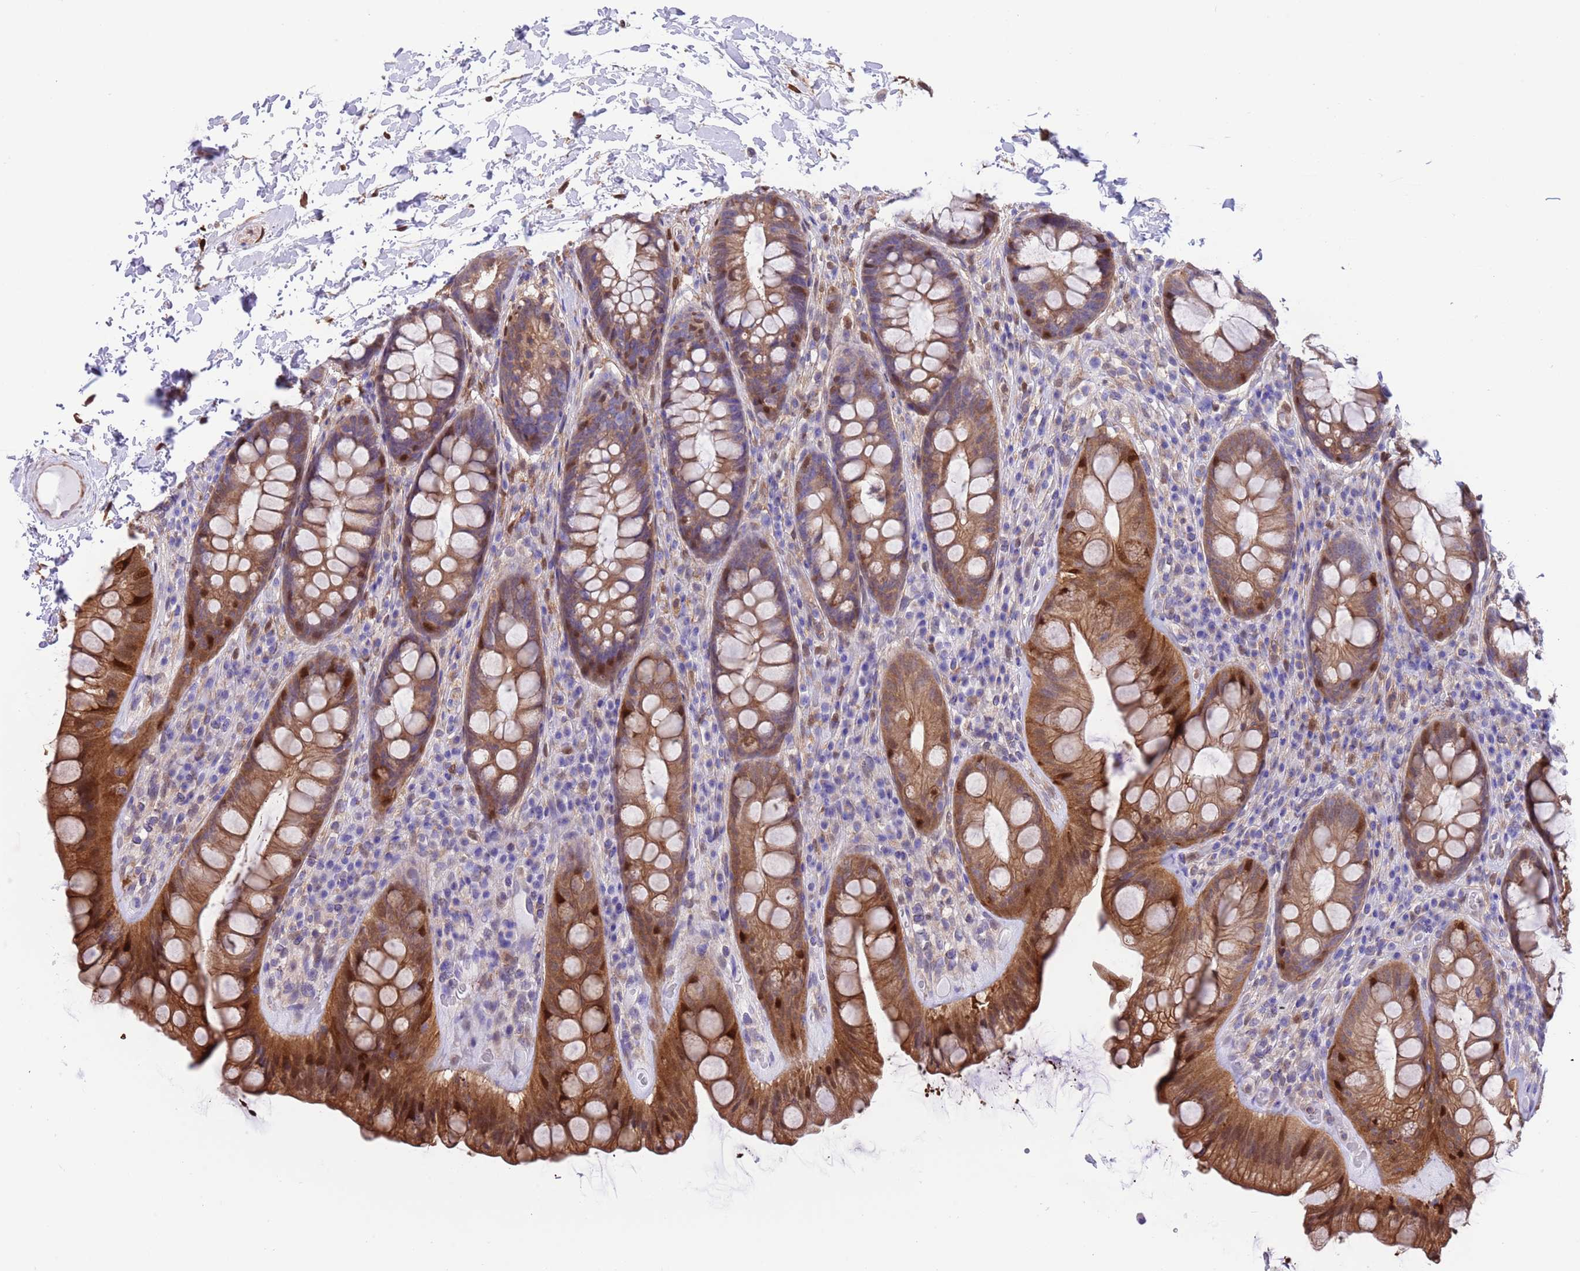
{"staining": {"intensity": "moderate", "quantity": ">75%", "location": "cytoplasmic/membranous,nuclear"}, "tissue": "rectum", "cell_type": "Glandular cells", "image_type": "normal", "snomed": [{"axis": "morphology", "description": "Normal tissue, NOS"}, {"axis": "topography", "description": "Rectum"}], "caption": "Rectum stained for a protein (brown) shows moderate cytoplasmic/membranous,nuclear positive positivity in approximately >75% of glandular cells.", "gene": "C6orf47", "patient": {"sex": "male", "age": 74}}